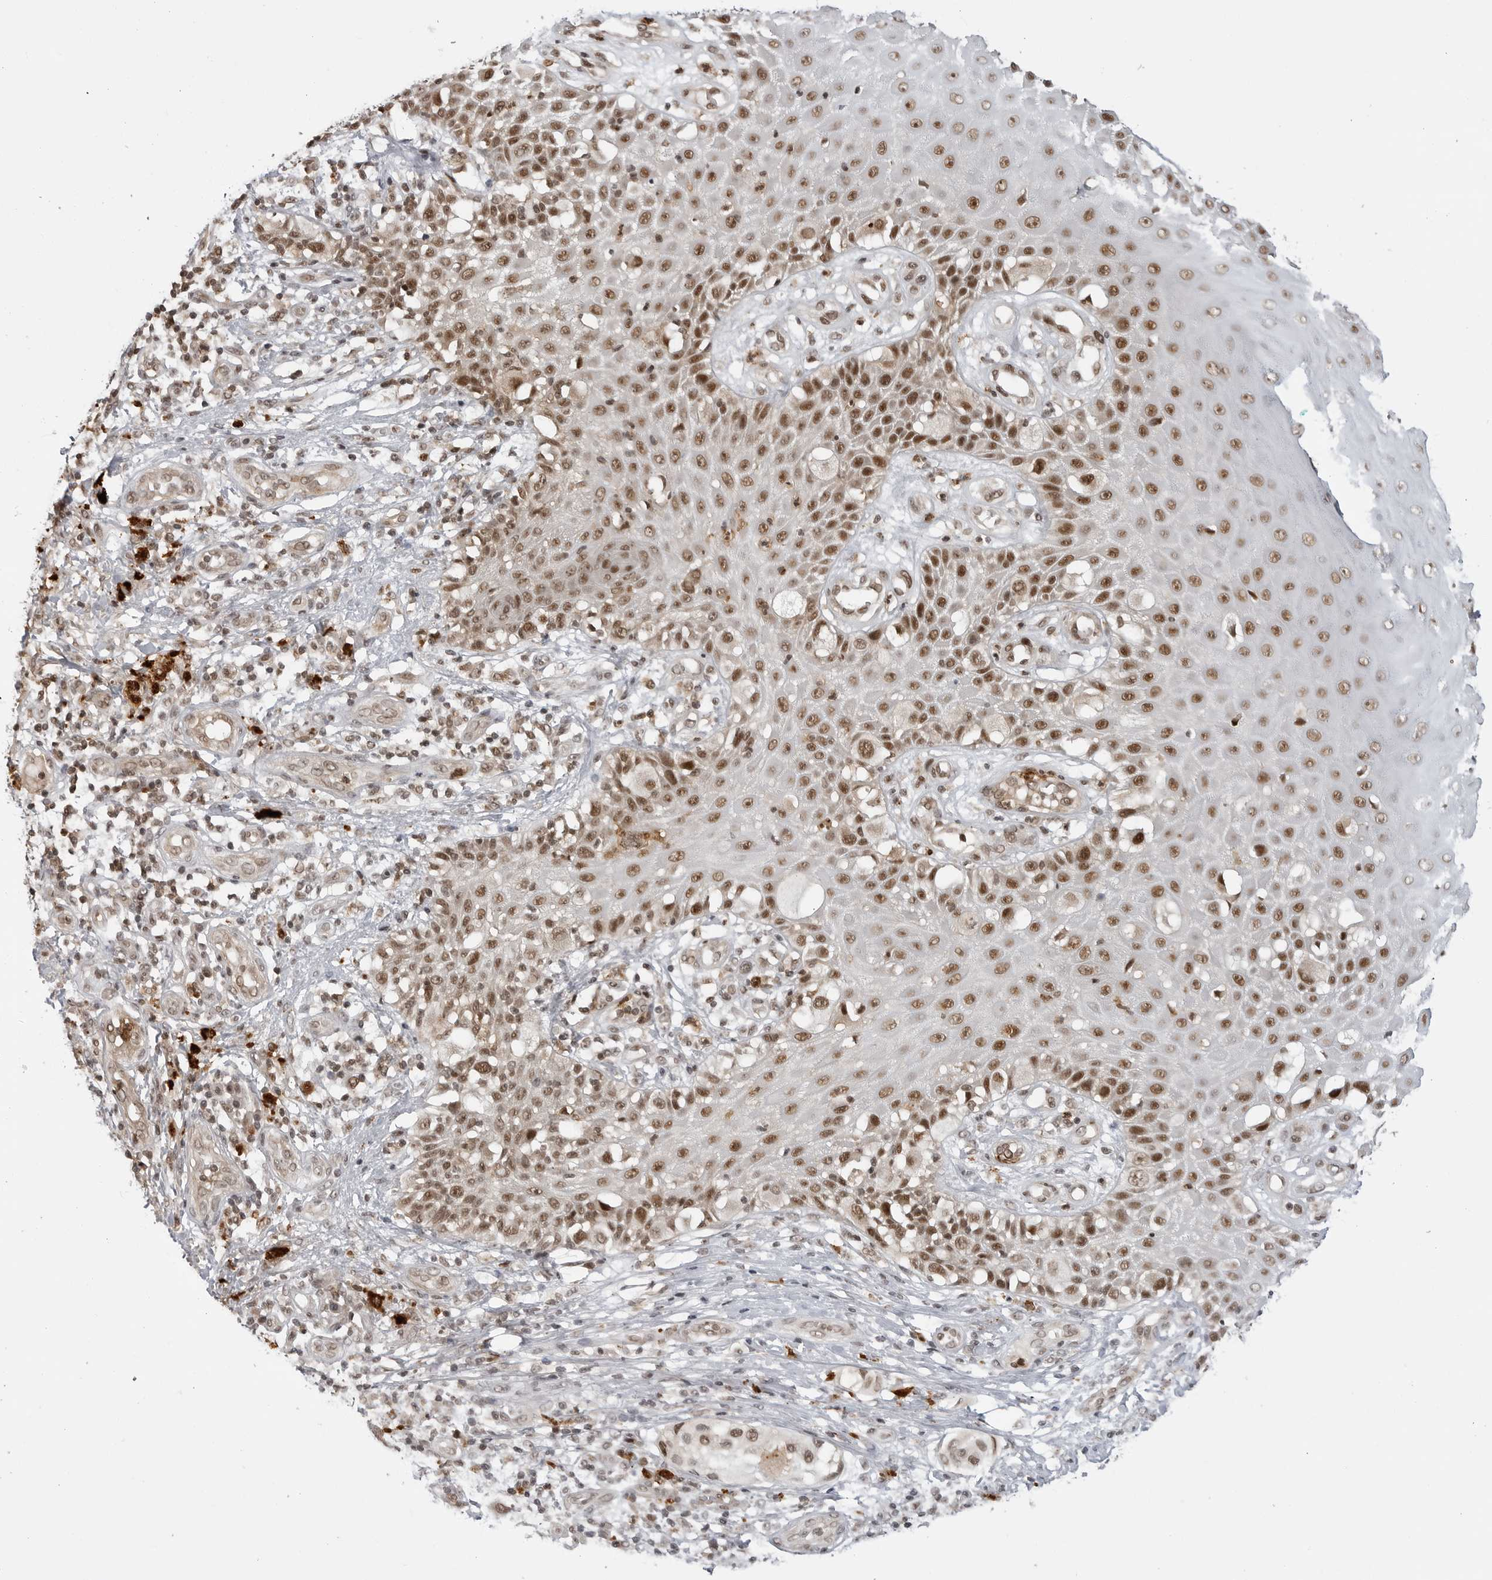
{"staining": {"intensity": "moderate", "quantity": "25%-75%", "location": "nuclear"}, "tissue": "melanoma", "cell_type": "Tumor cells", "image_type": "cancer", "snomed": [{"axis": "morphology", "description": "Malignant melanoma, NOS"}, {"axis": "topography", "description": "Skin"}], "caption": "Melanoma stained with DAB (3,3'-diaminobenzidine) immunohistochemistry (IHC) shows medium levels of moderate nuclear positivity in about 25%-75% of tumor cells.", "gene": "C8orf33", "patient": {"sex": "female", "age": 81}}